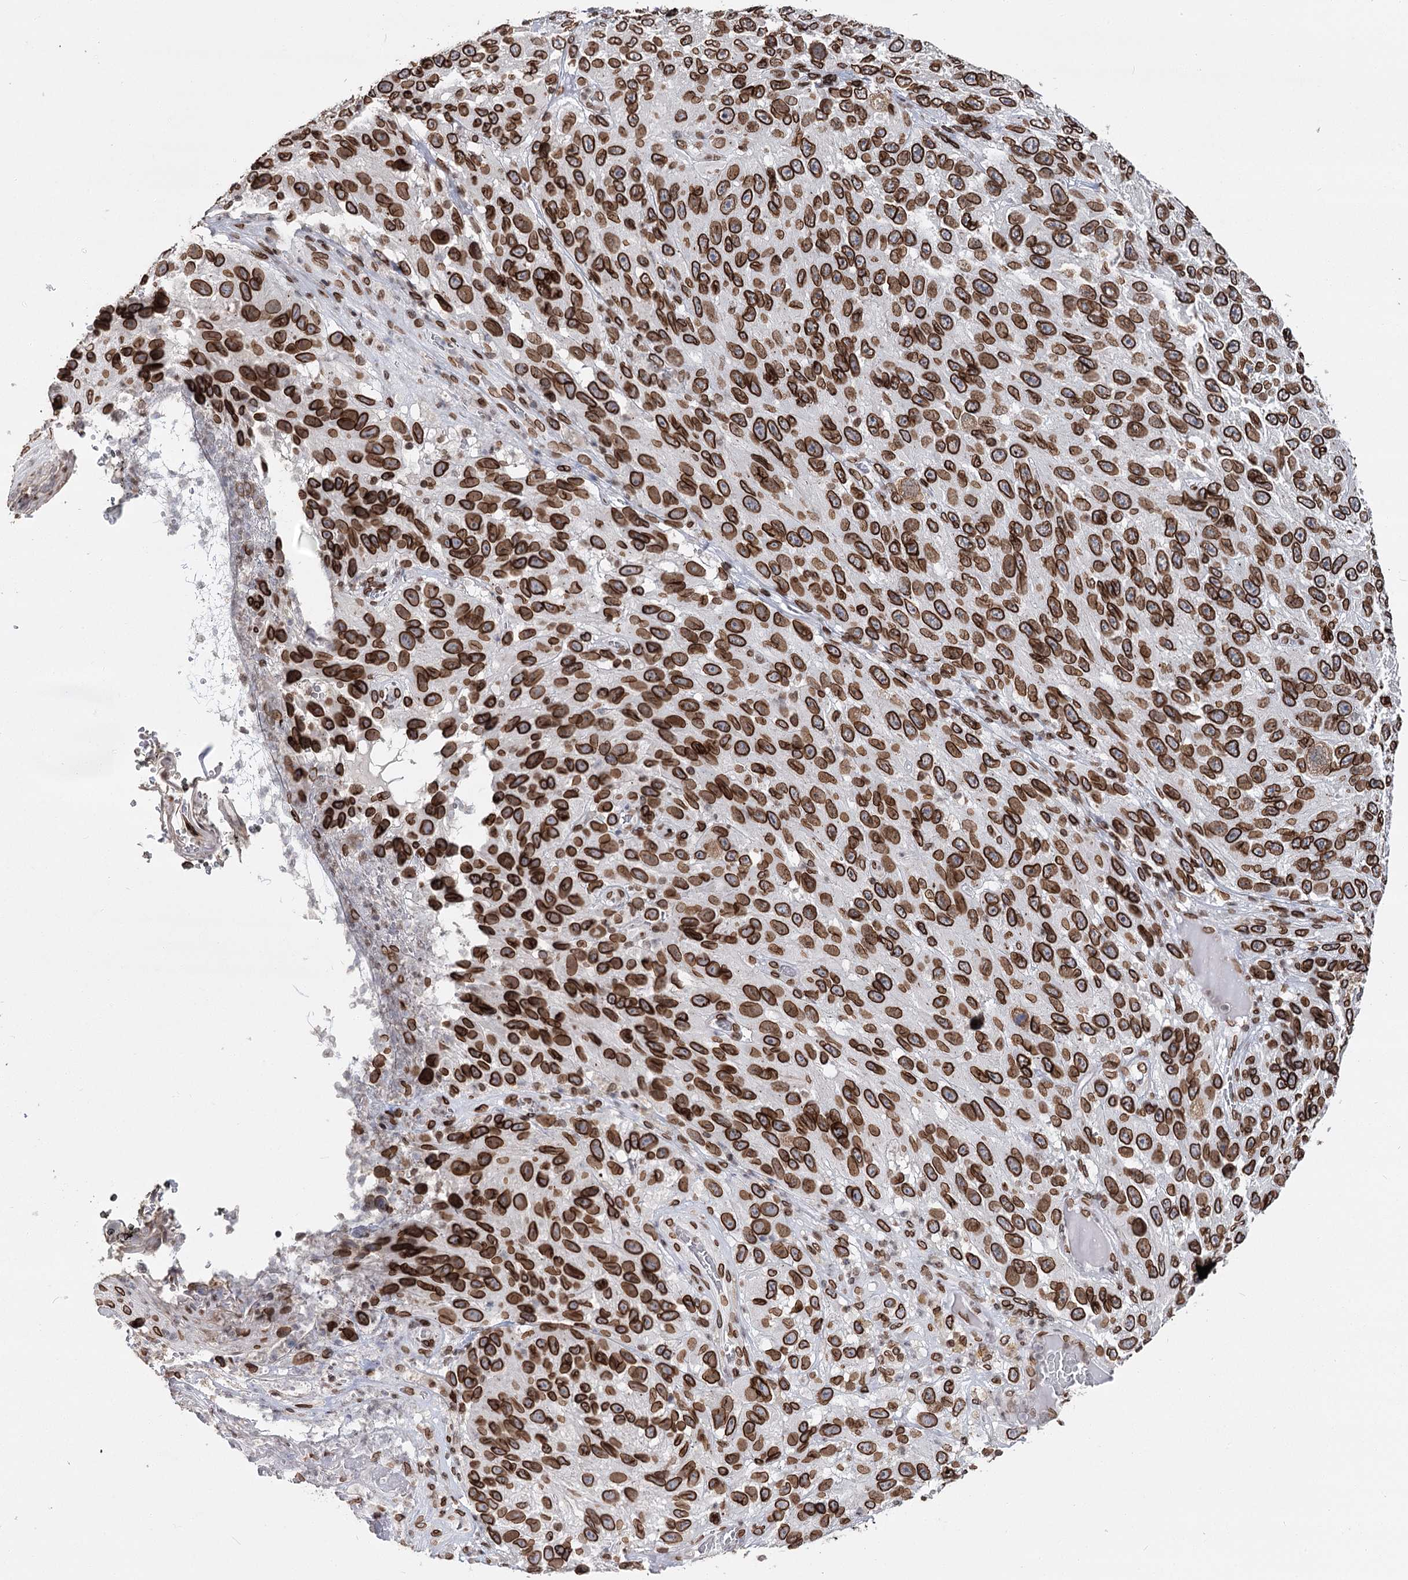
{"staining": {"intensity": "strong", "quantity": ">75%", "location": "cytoplasmic/membranous,nuclear"}, "tissue": "melanoma", "cell_type": "Tumor cells", "image_type": "cancer", "snomed": [{"axis": "morphology", "description": "Malignant melanoma, NOS"}, {"axis": "topography", "description": "Skin"}], "caption": "This image reveals immunohistochemistry (IHC) staining of melanoma, with high strong cytoplasmic/membranous and nuclear positivity in about >75% of tumor cells.", "gene": "KIAA0930", "patient": {"sex": "female", "age": 96}}